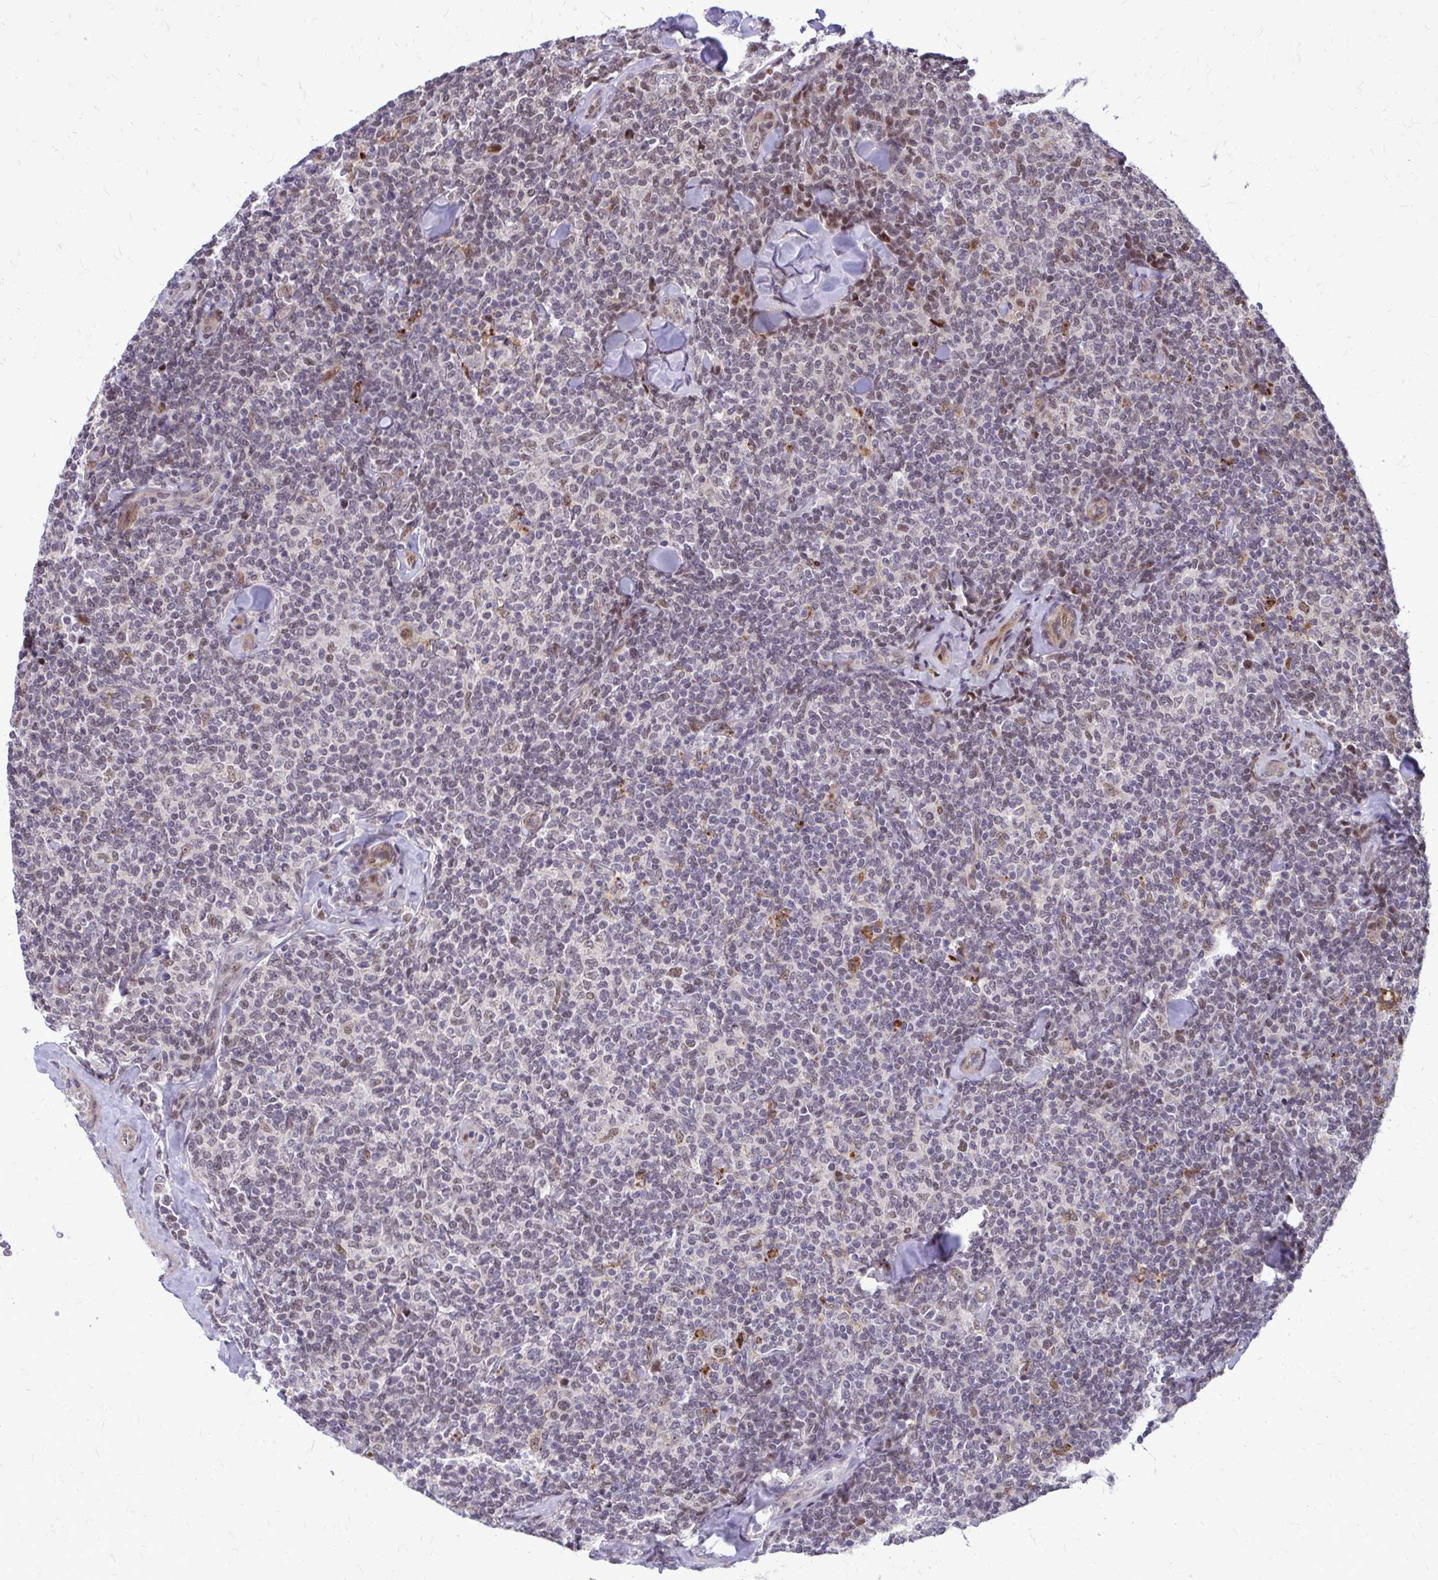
{"staining": {"intensity": "weak", "quantity": "25%-75%", "location": "nuclear"}, "tissue": "lymphoma", "cell_type": "Tumor cells", "image_type": "cancer", "snomed": [{"axis": "morphology", "description": "Malignant lymphoma, non-Hodgkin's type, Low grade"}, {"axis": "topography", "description": "Lymph node"}], "caption": "Low-grade malignant lymphoma, non-Hodgkin's type stained with a protein marker displays weak staining in tumor cells.", "gene": "ANKRD30B", "patient": {"sex": "female", "age": 56}}